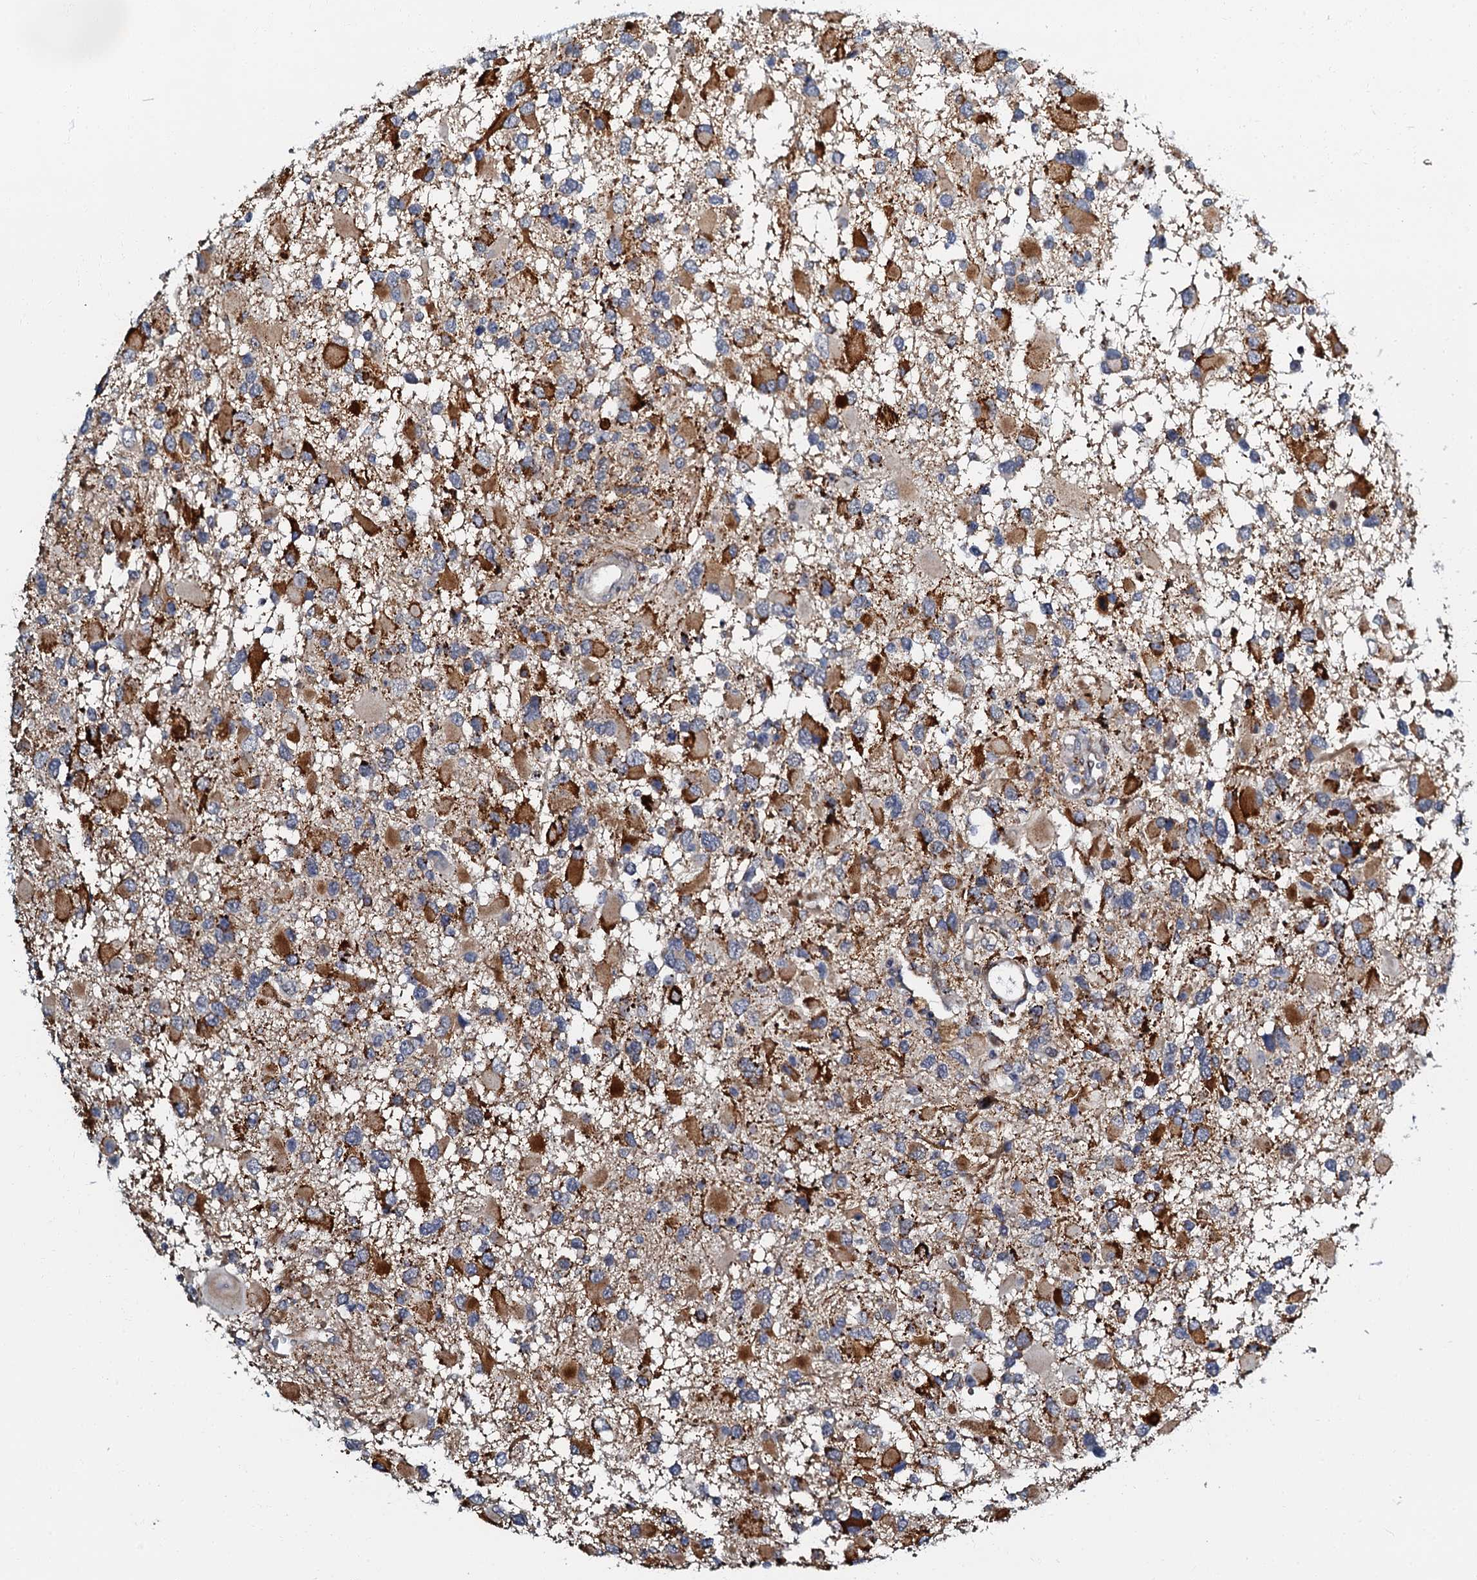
{"staining": {"intensity": "strong", "quantity": "25%-75%", "location": "cytoplasmic/membranous"}, "tissue": "glioma", "cell_type": "Tumor cells", "image_type": "cancer", "snomed": [{"axis": "morphology", "description": "Glioma, malignant, High grade"}, {"axis": "topography", "description": "Brain"}], "caption": "Human malignant glioma (high-grade) stained with a protein marker displays strong staining in tumor cells.", "gene": "OLAH", "patient": {"sex": "male", "age": 53}}